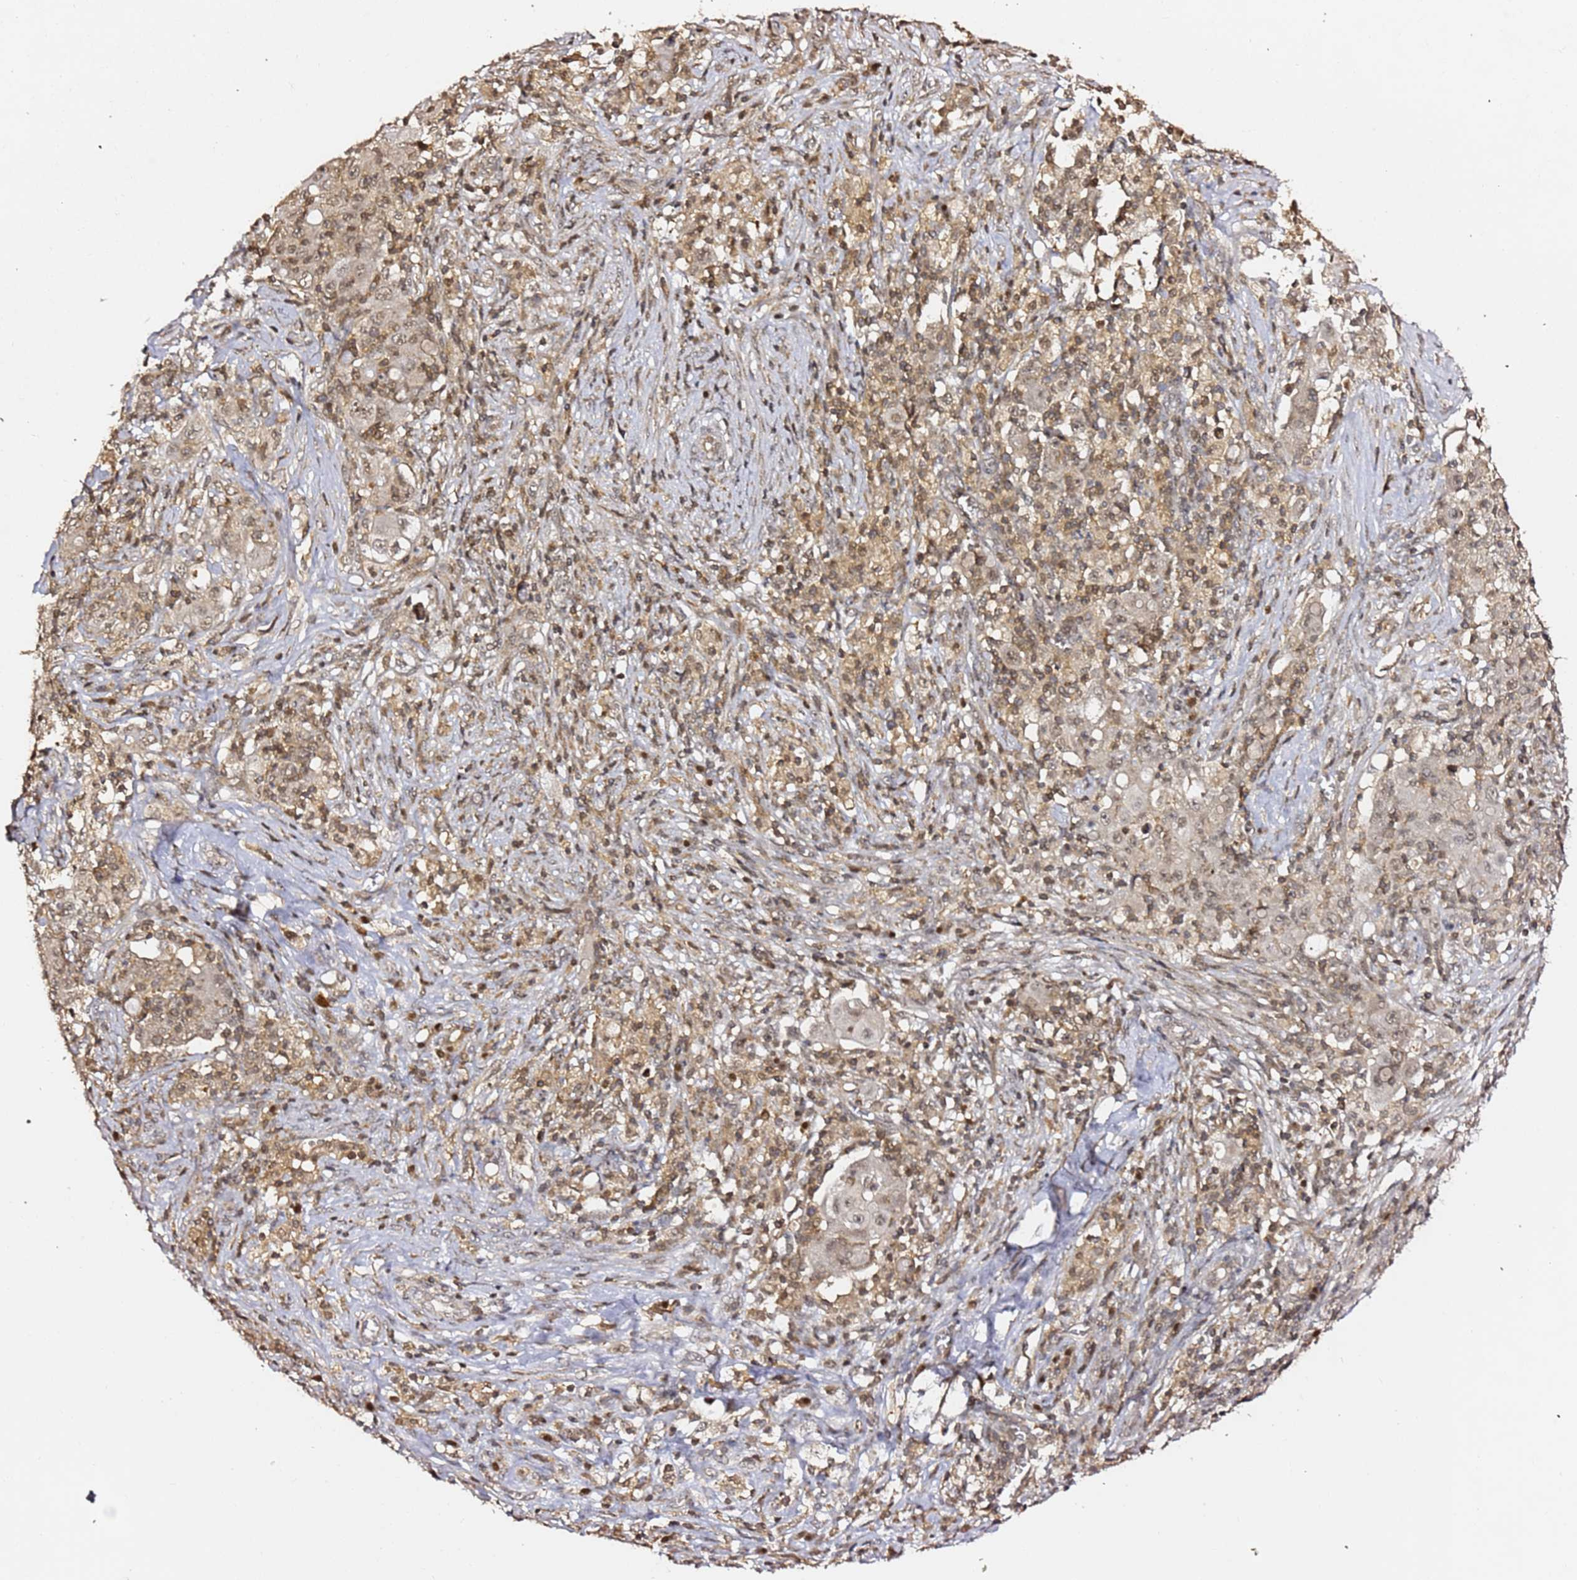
{"staining": {"intensity": "weak", "quantity": "25%-75%", "location": "nuclear"}, "tissue": "ovarian cancer", "cell_type": "Tumor cells", "image_type": "cancer", "snomed": [{"axis": "morphology", "description": "Carcinoma, endometroid"}, {"axis": "topography", "description": "Ovary"}], "caption": "Tumor cells display low levels of weak nuclear expression in about 25%-75% of cells in human endometroid carcinoma (ovarian).", "gene": "OR5V1", "patient": {"sex": "female", "age": 42}}